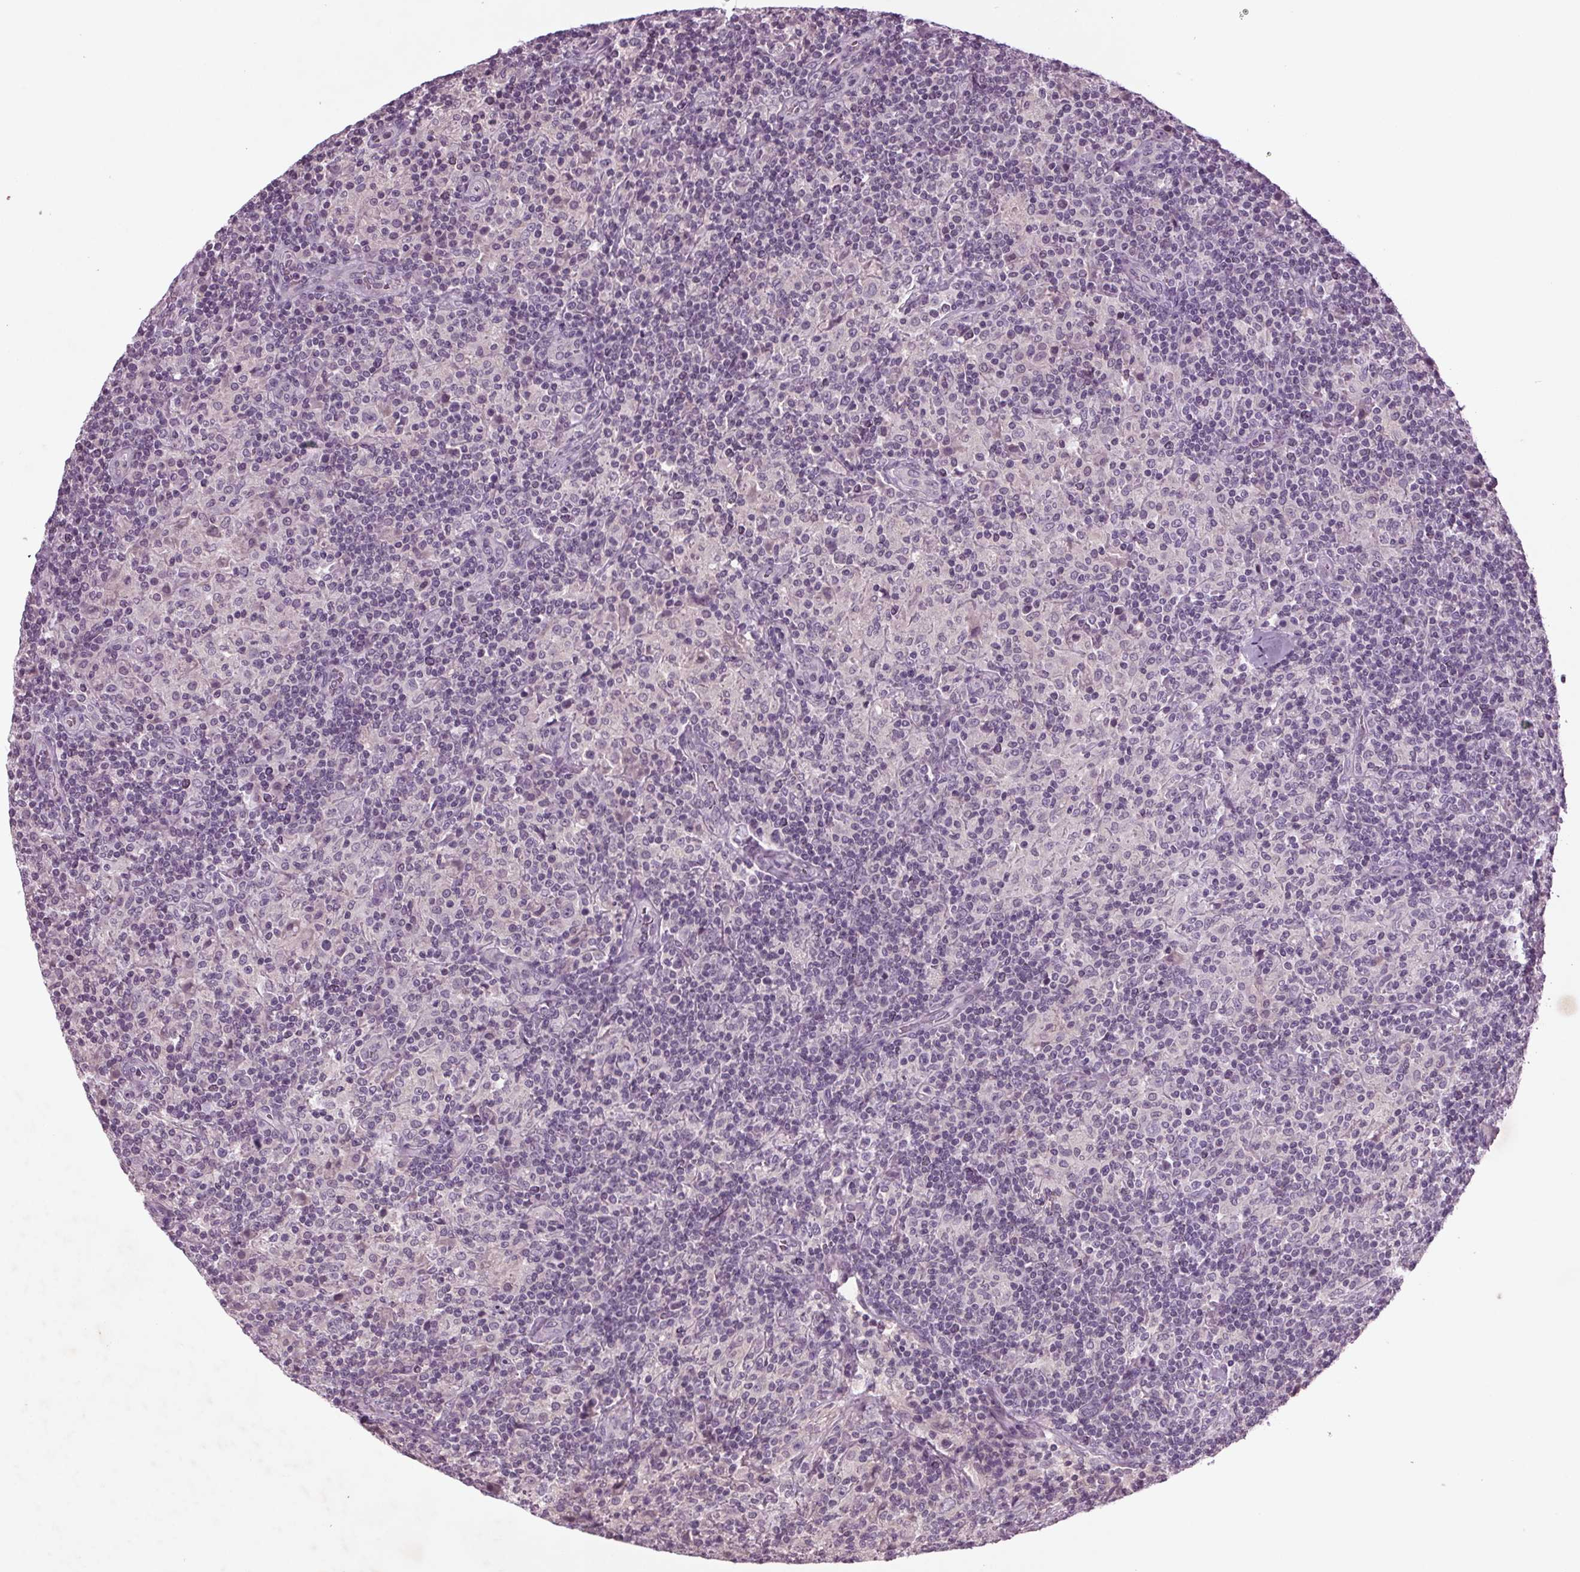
{"staining": {"intensity": "negative", "quantity": "none", "location": "none"}, "tissue": "lymphoma", "cell_type": "Tumor cells", "image_type": "cancer", "snomed": [{"axis": "morphology", "description": "Hodgkin's disease, NOS"}, {"axis": "topography", "description": "Lymph node"}], "caption": "Tumor cells show no significant positivity in Hodgkin's disease.", "gene": "BHLHE22", "patient": {"sex": "male", "age": 70}}